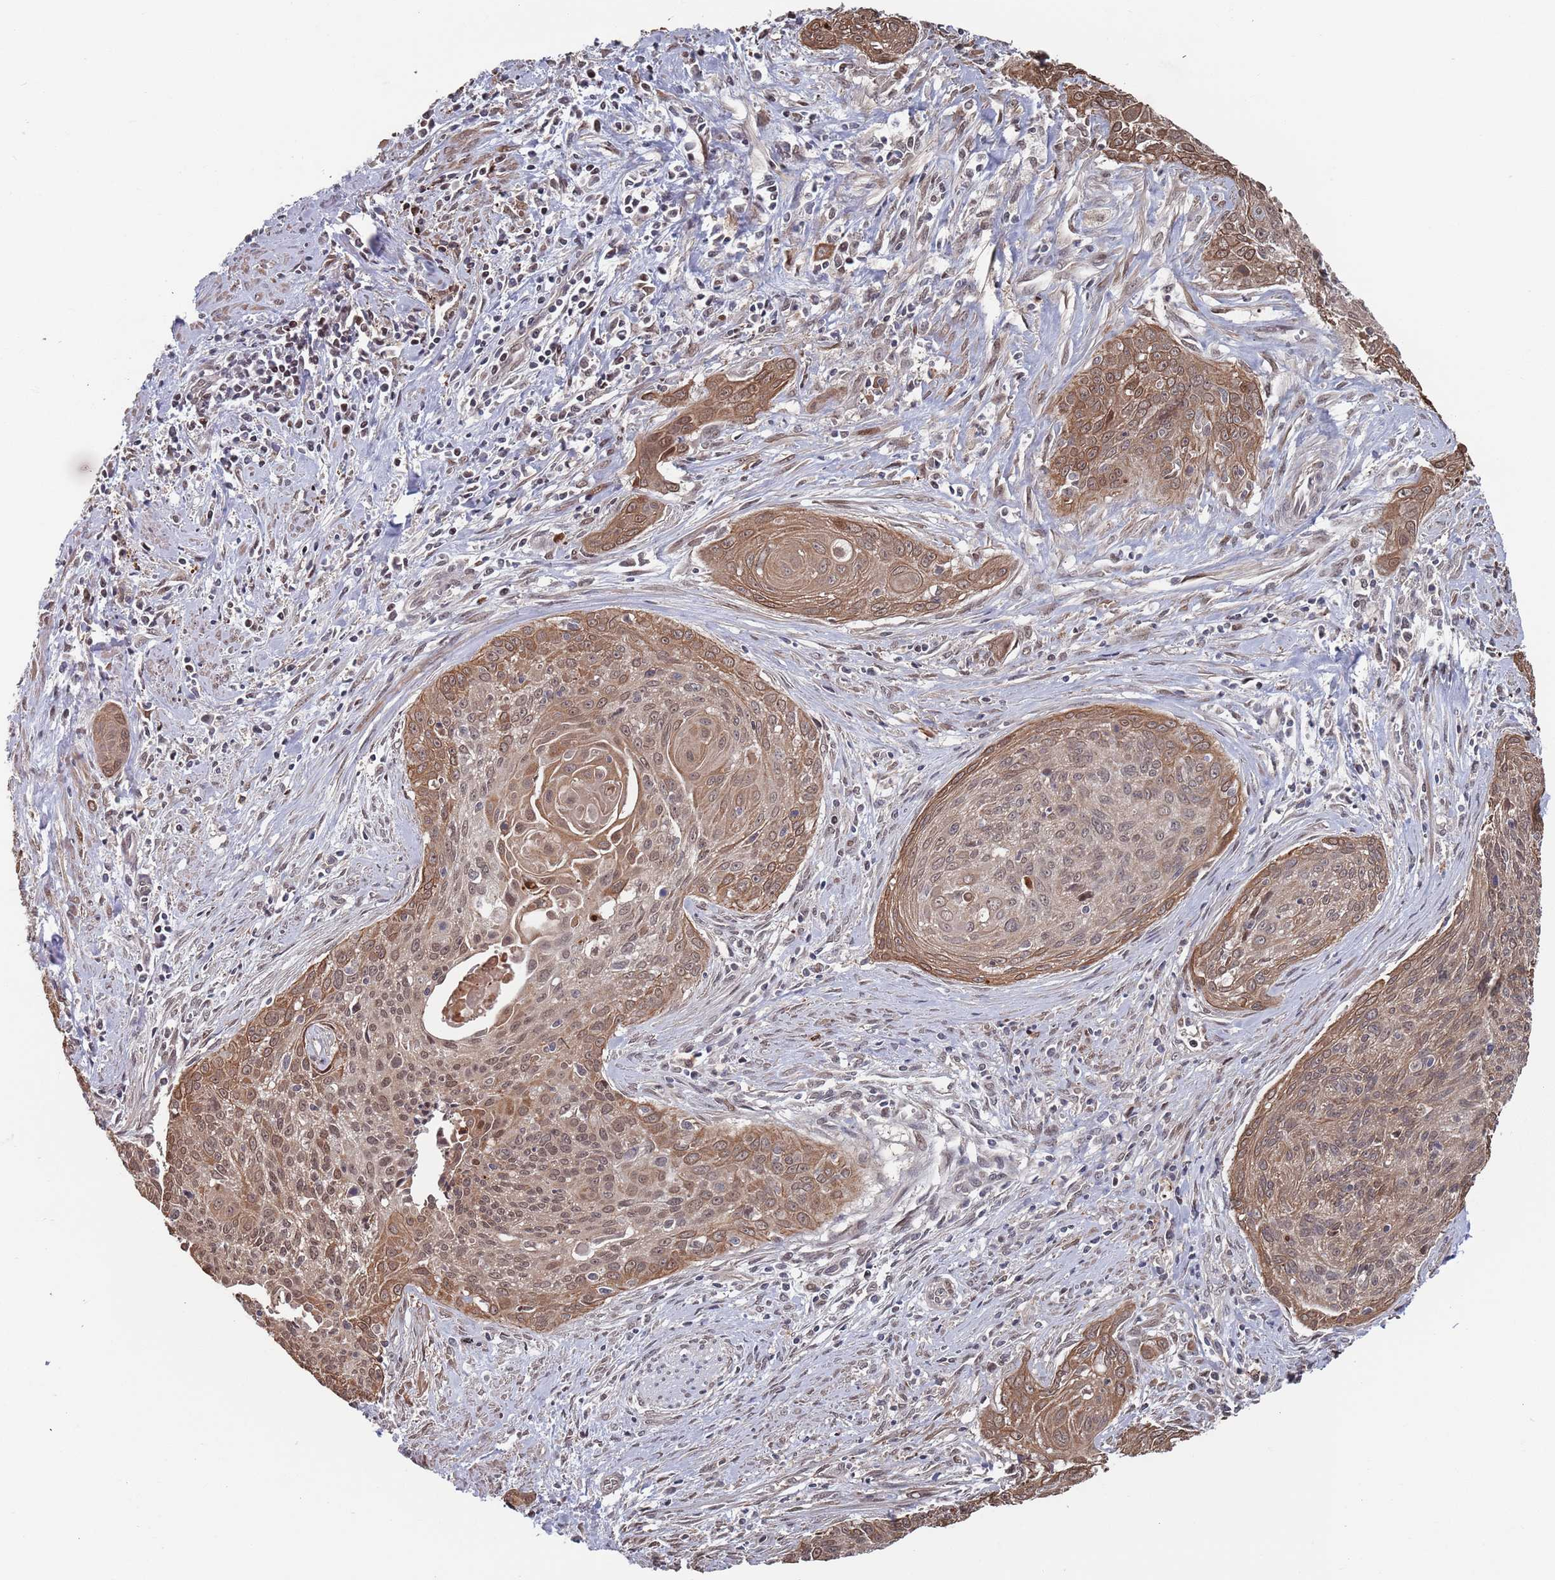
{"staining": {"intensity": "moderate", "quantity": ">75%", "location": "cytoplasmic/membranous,nuclear"}, "tissue": "cervical cancer", "cell_type": "Tumor cells", "image_type": "cancer", "snomed": [{"axis": "morphology", "description": "Squamous cell carcinoma, NOS"}, {"axis": "topography", "description": "Cervix"}], "caption": "Cervical squamous cell carcinoma stained for a protein displays moderate cytoplasmic/membranous and nuclear positivity in tumor cells.", "gene": "DGKD", "patient": {"sex": "female", "age": 55}}